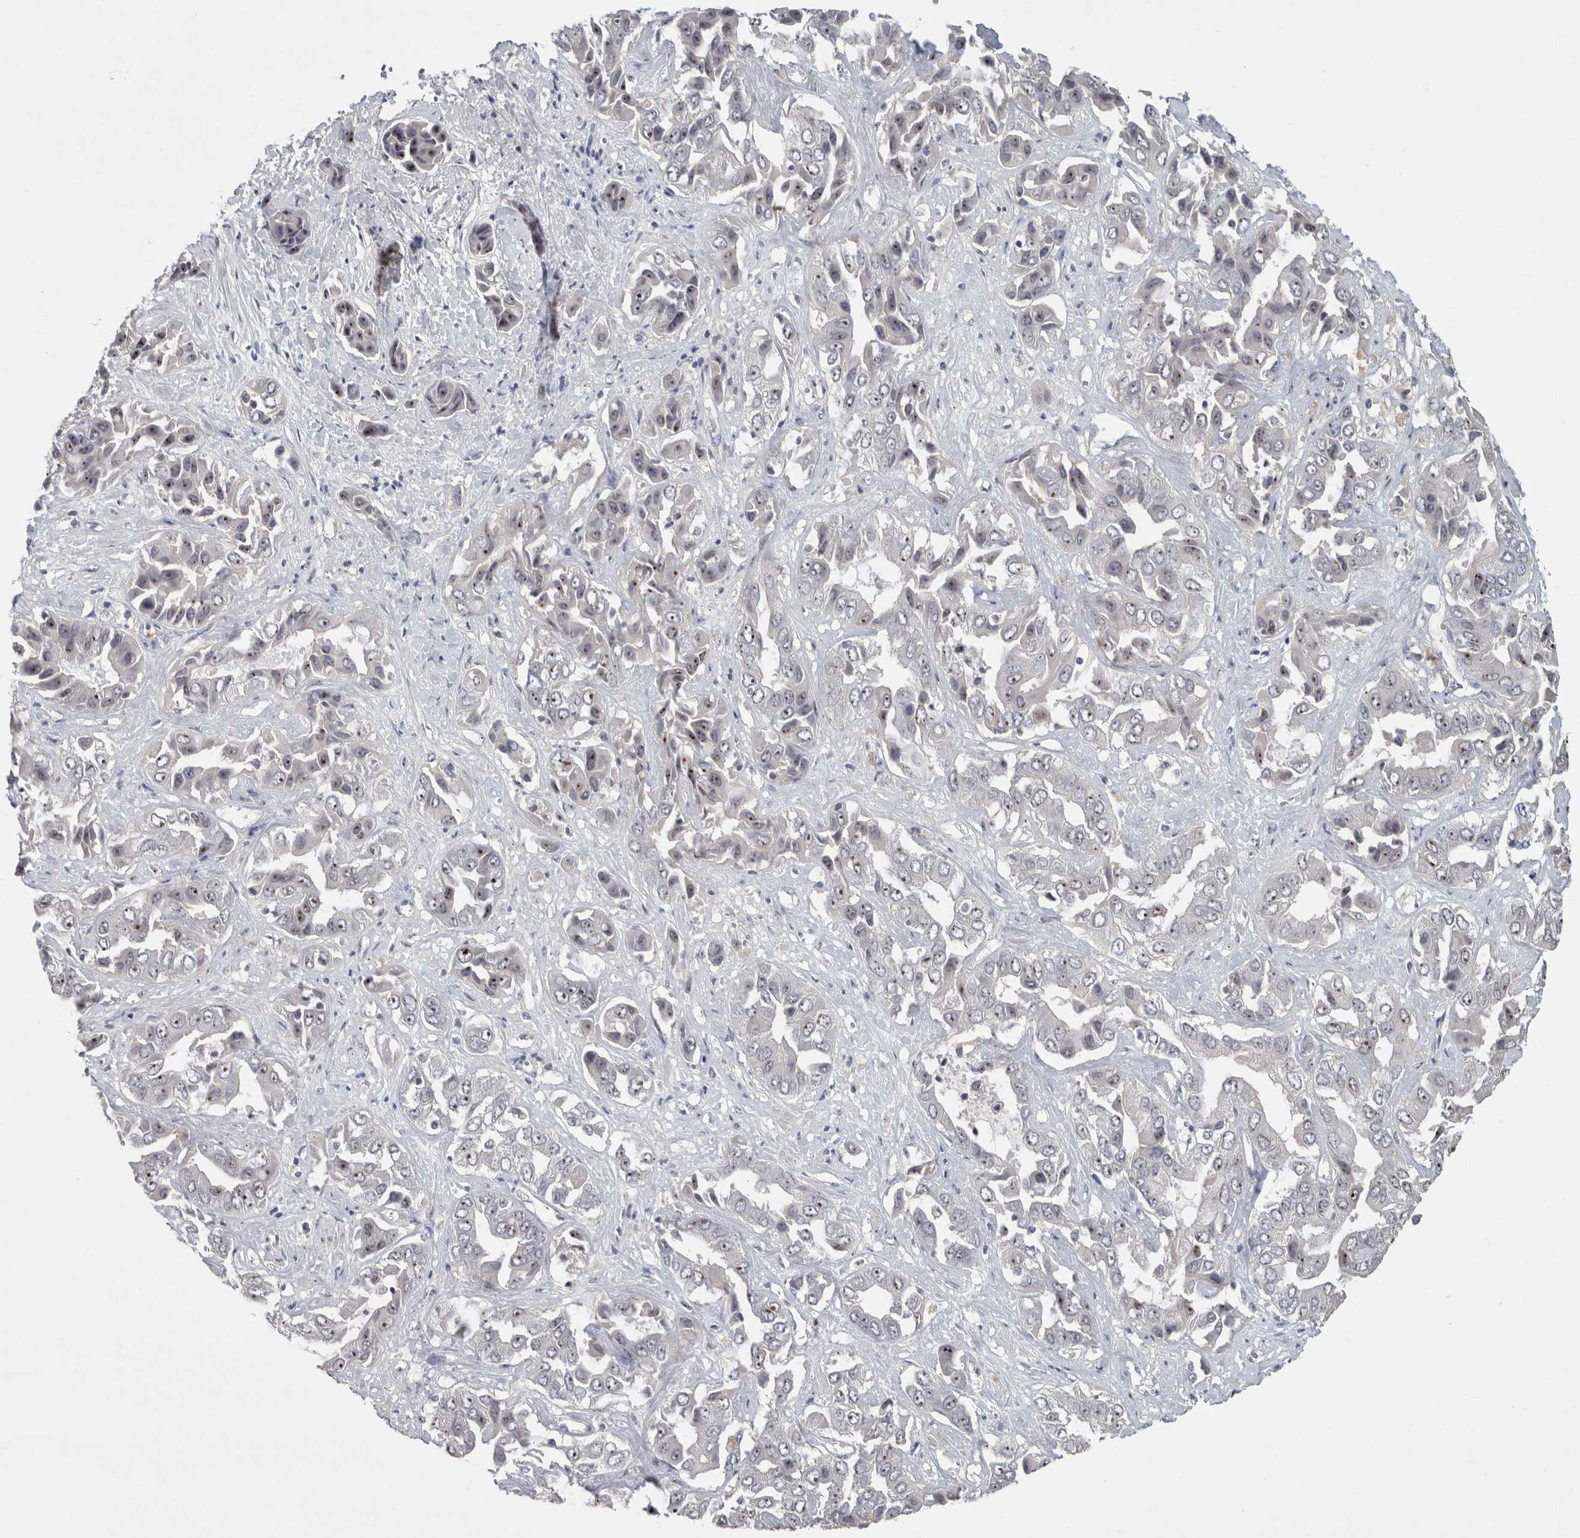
{"staining": {"intensity": "moderate", "quantity": "<25%", "location": "nuclear"}, "tissue": "liver cancer", "cell_type": "Tumor cells", "image_type": "cancer", "snomed": [{"axis": "morphology", "description": "Cholangiocarcinoma"}, {"axis": "topography", "description": "Liver"}], "caption": "IHC of liver cholangiocarcinoma reveals low levels of moderate nuclear positivity in about <25% of tumor cells. (DAB IHC with brightfield microscopy, high magnification).", "gene": "RBM28", "patient": {"sex": "female", "age": 52}}